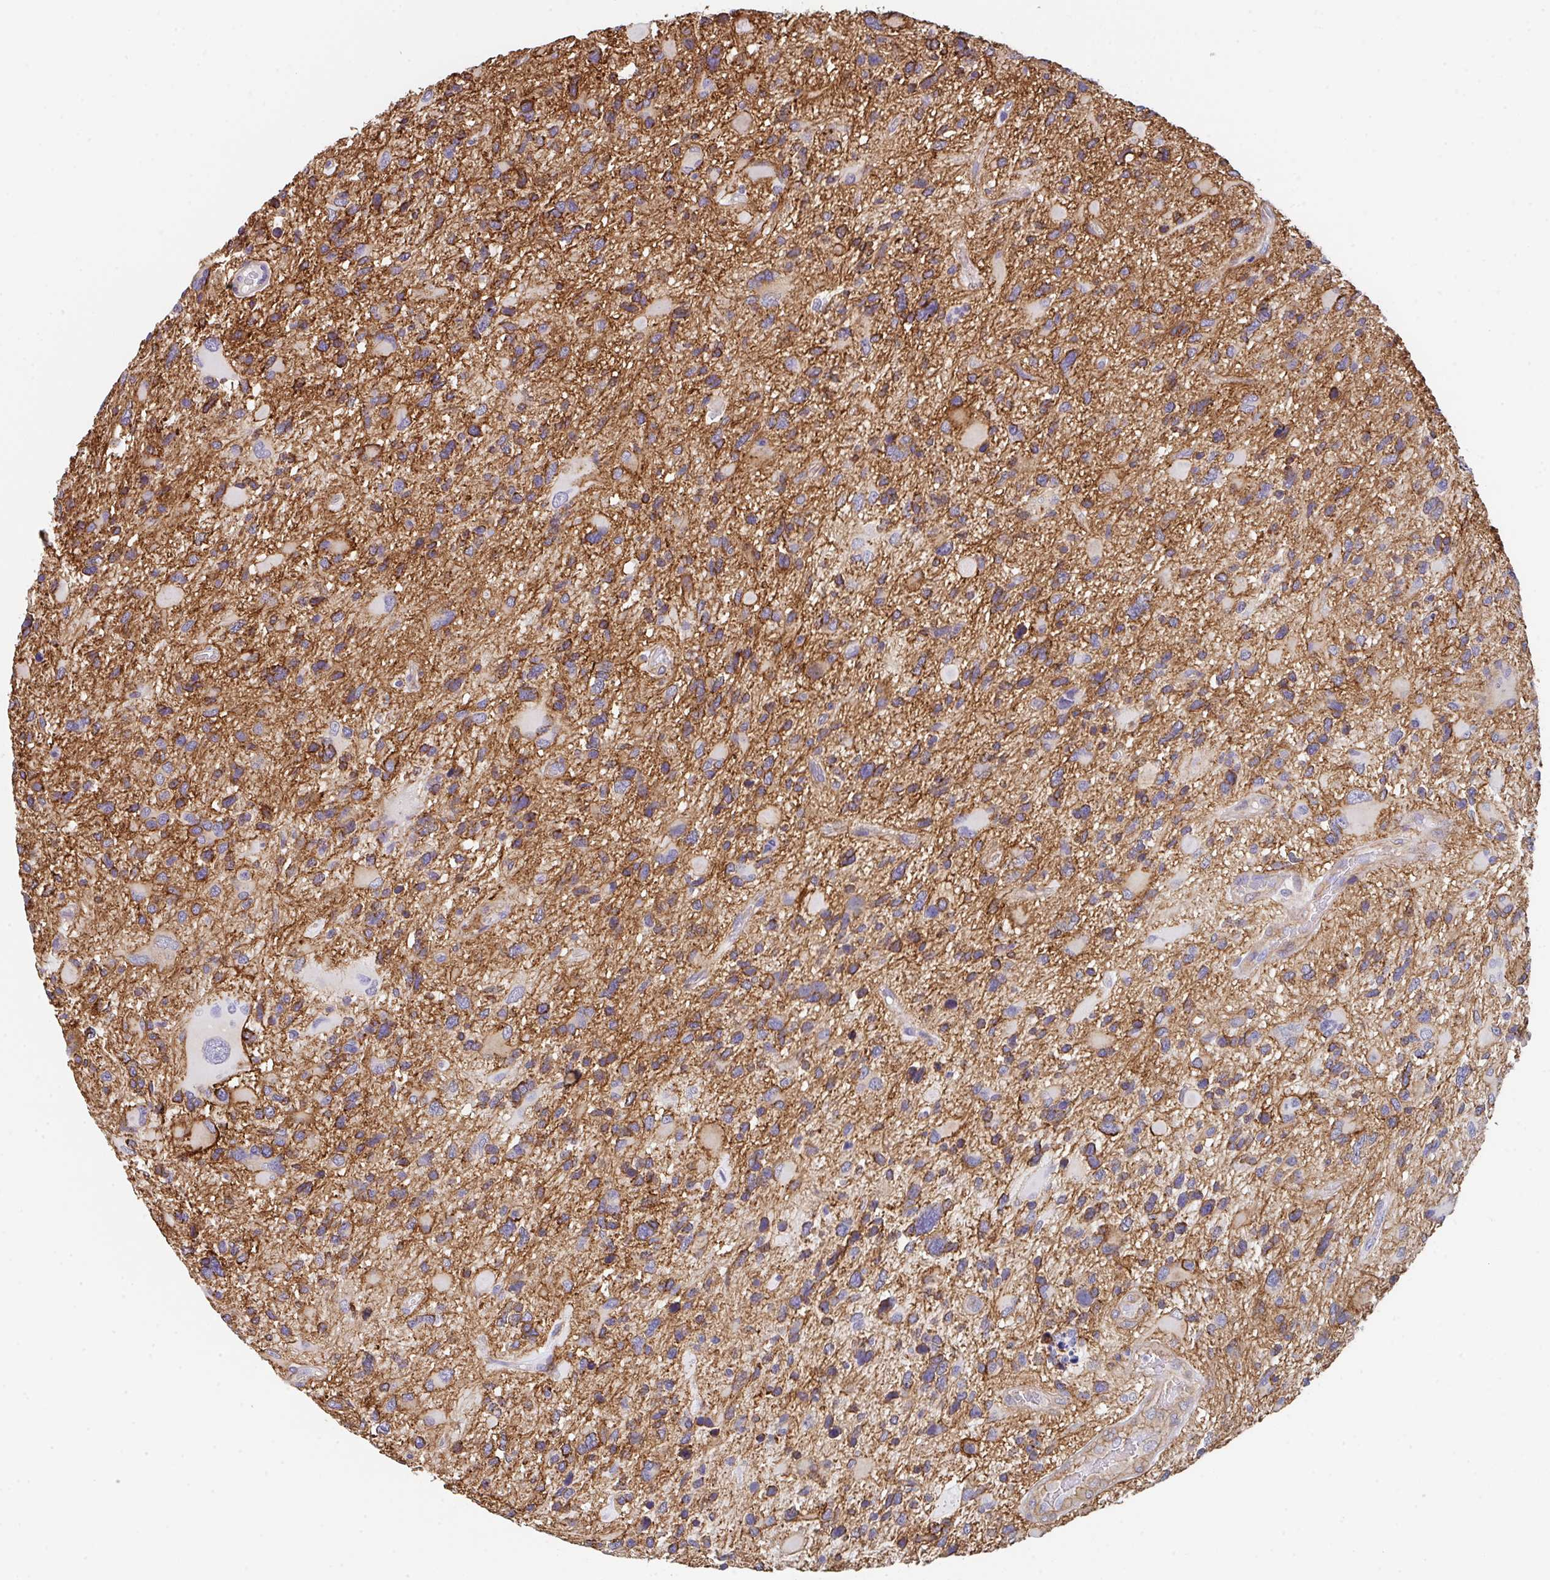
{"staining": {"intensity": "moderate", "quantity": "25%-75%", "location": "cytoplasmic/membranous"}, "tissue": "glioma", "cell_type": "Tumor cells", "image_type": "cancer", "snomed": [{"axis": "morphology", "description": "Glioma, malignant, High grade"}, {"axis": "topography", "description": "Brain"}], "caption": "The micrograph reveals a brown stain indicating the presence of a protein in the cytoplasmic/membranous of tumor cells in high-grade glioma (malignant).", "gene": "DBN1", "patient": {"sex": "female", "age": 11}}